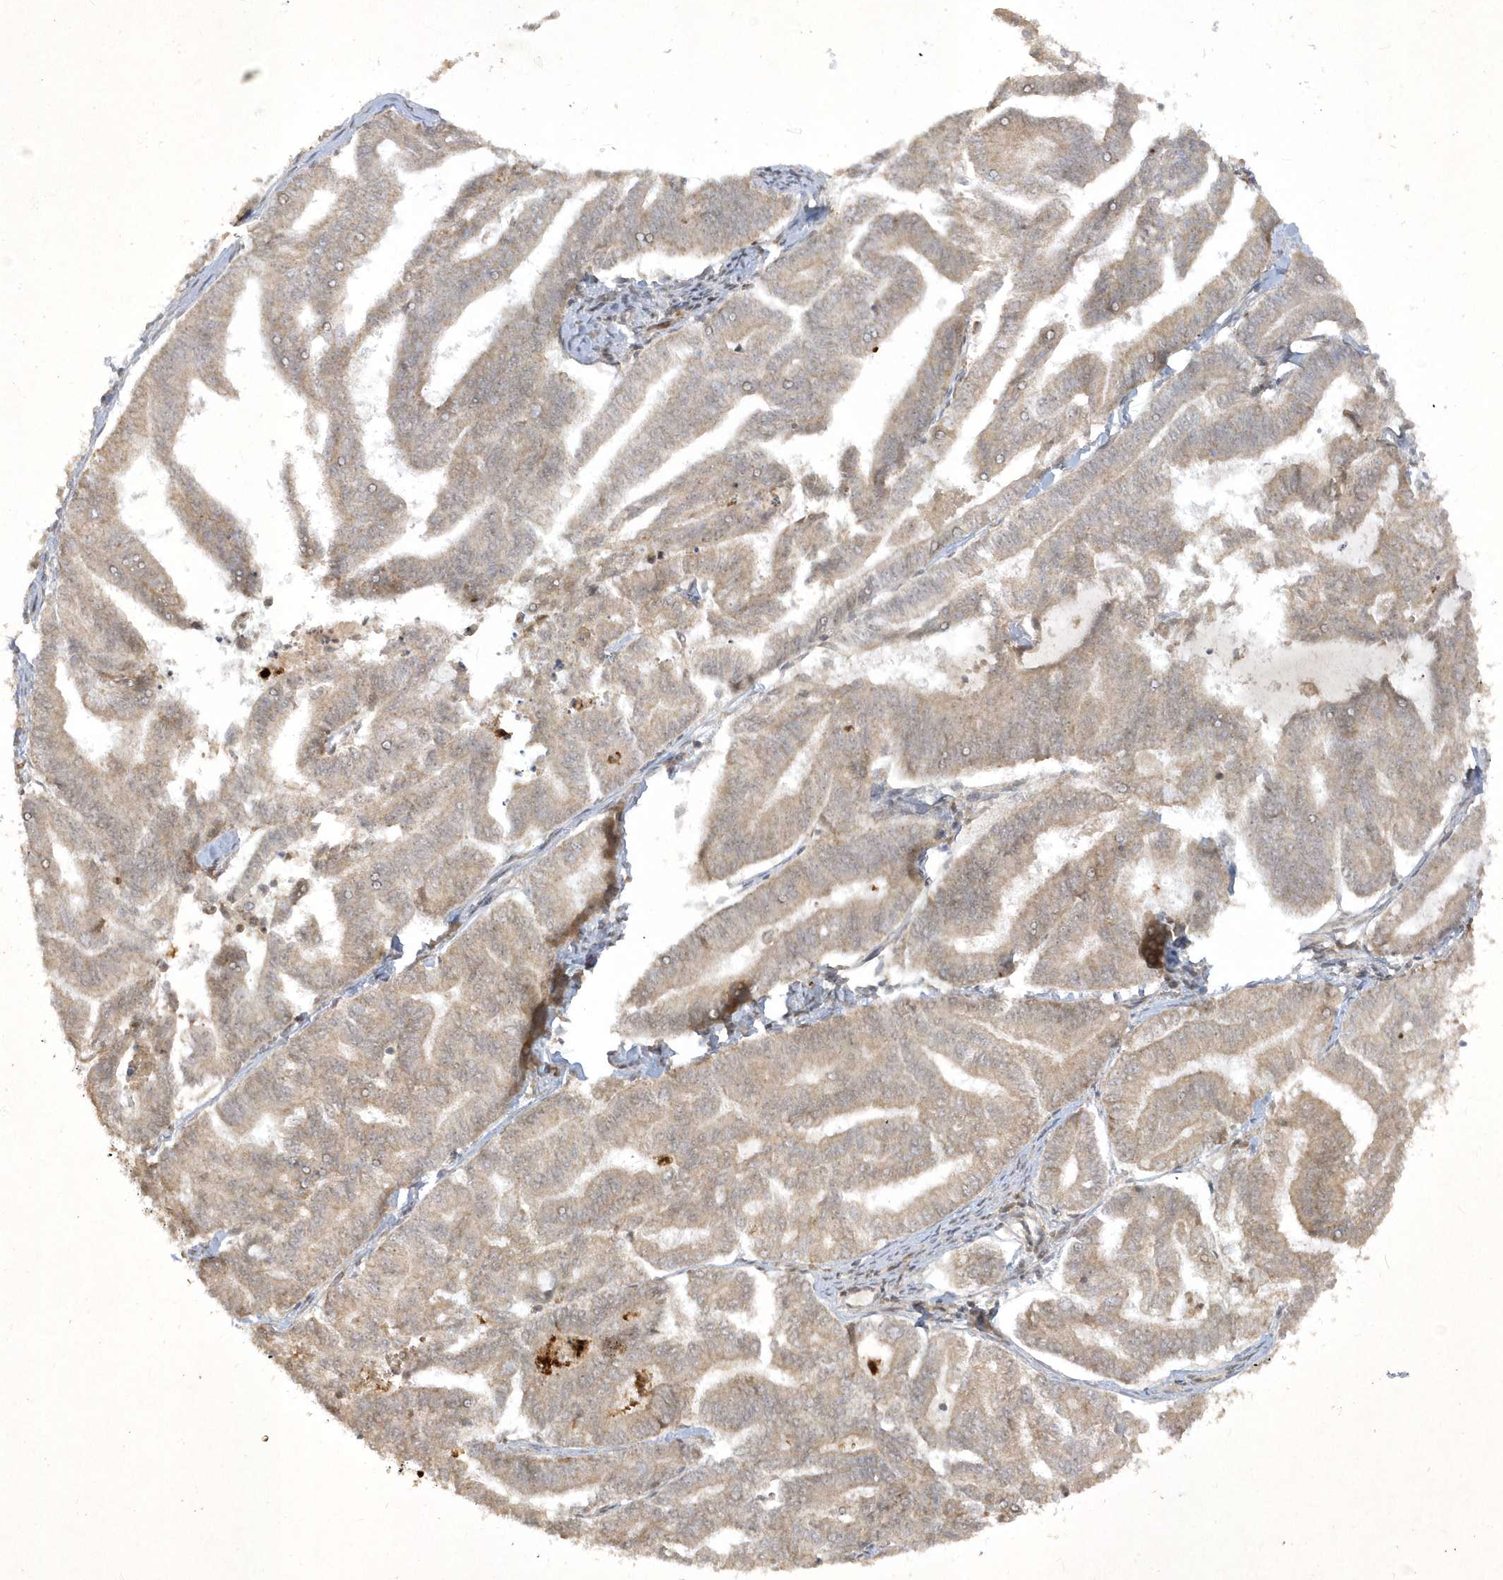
{"staining": {"intensity": "weak", "quantity": ">75%", "location": "cytoplasmic/membranous"}, "tissue": "endometrial cancer", "cell_type": "Tumor cells", "image_type": "cancer", "snomed": [{"axis": "morphology", "description": "Adenocarcinoma, NOS"}, {"axis": "topography", "description": "Endometrium"}], "caption": "Brown immunohistochemical staining in human endometrial cancer (adenocarcinoma) shows weak cytoplasmic/membranous staining in approximately >75% of tumor cells.", "gene": "ZNF213", "patient": {"sex": "female", "age": 79}}